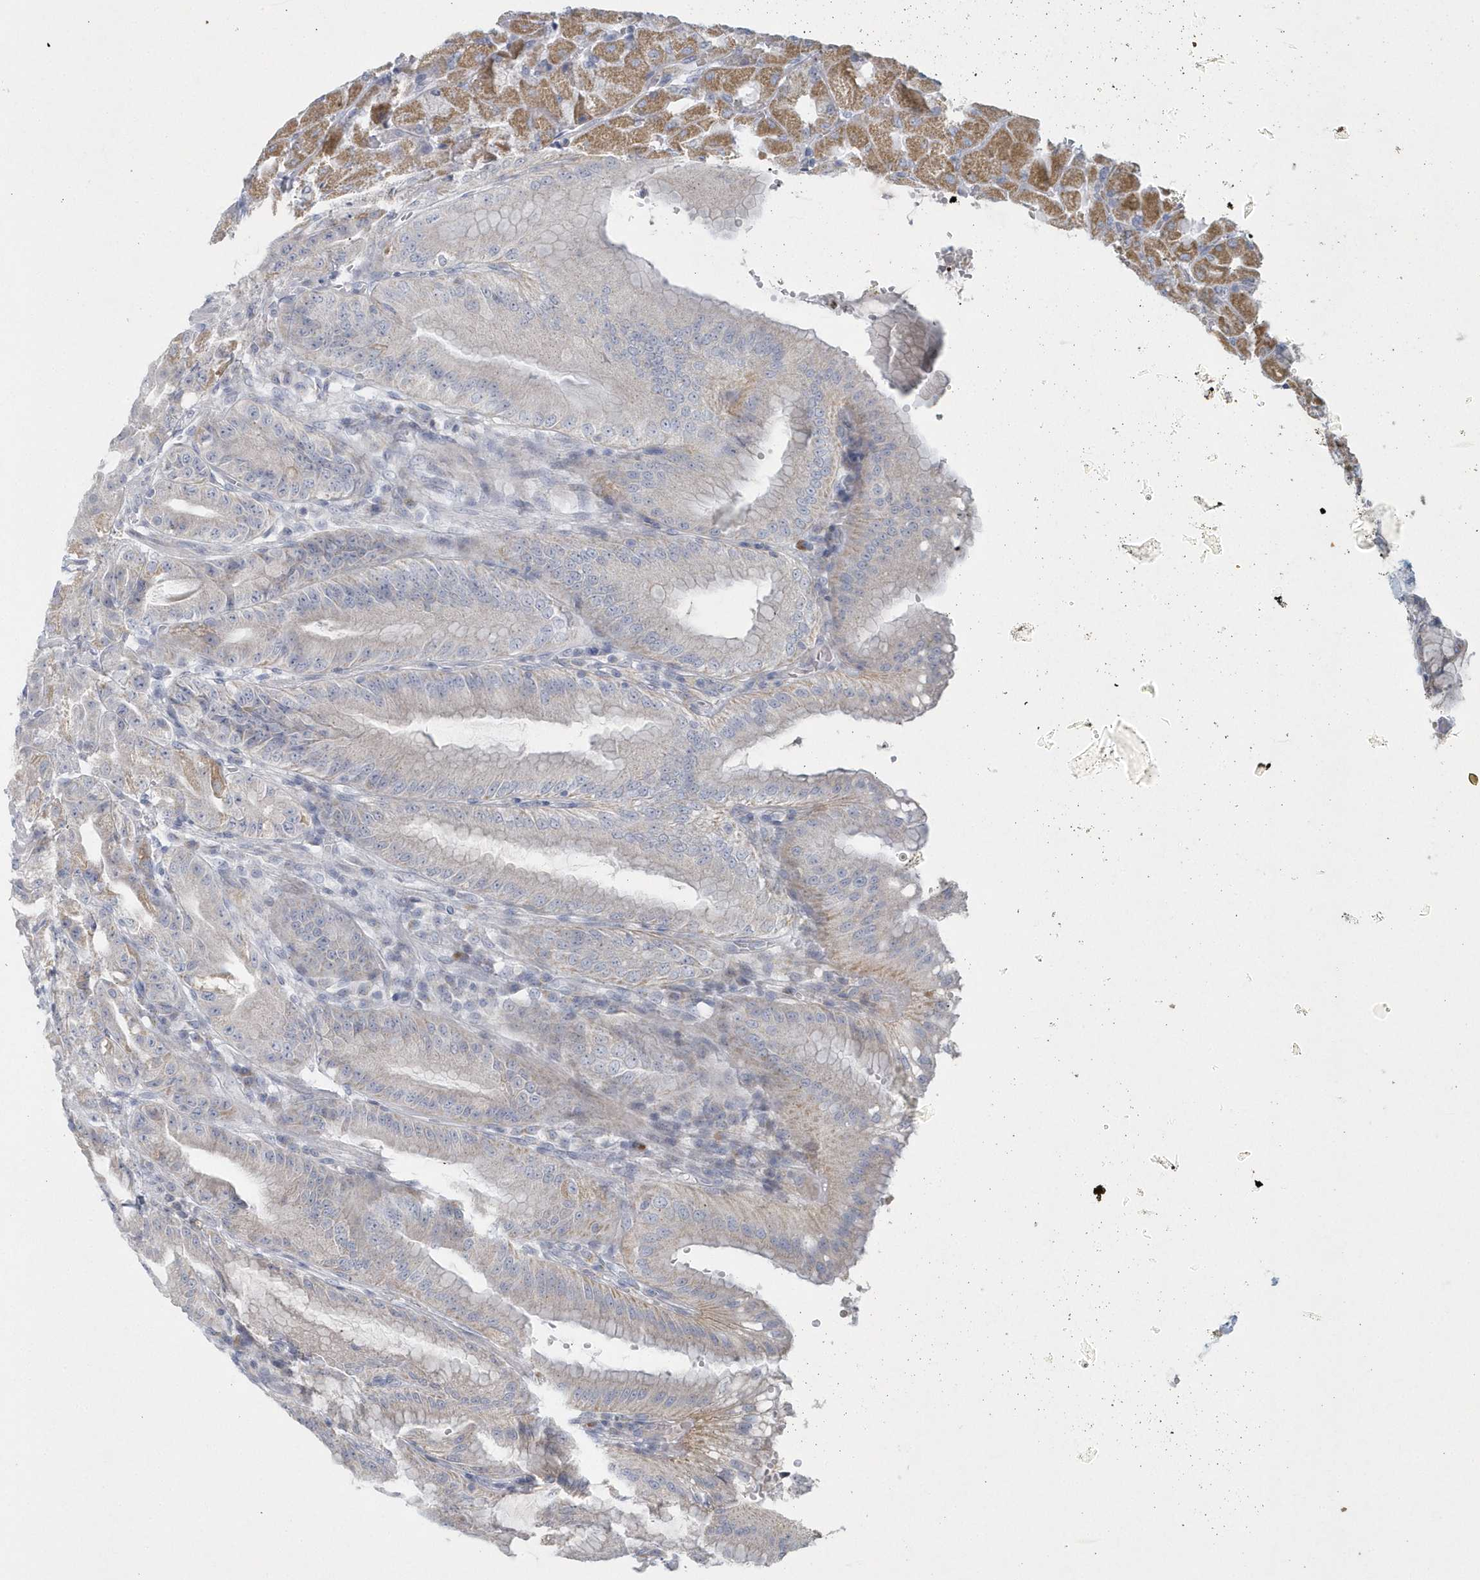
{"staining": {"intensity": "moderate", "quantity": "<25%", "location": "cytoplasmic/membranous"}, "tissue": "stomach", "cell_type": "Glandular cells", "image_type": "normal", "snomed": [{"axis": "morphology", "description": "Normal tissue, NOS"}, {"axis": "topography", "description": "Stomach, upper"}, {"axis": "topography", "description": "Stomach, lower"}], "caption": "The histopathology image reveals immunohistochemical staining of benign stomach. There is moderate cytoplasmic/membranous positivity is identified in approximately <25% of glandular cells. The staining was performed using DAB (3,3'-diaminobenzidine) to visualize the protein expression in brown, while the nuclei were stained in blue with hematoxylin (Magnification: 20x).", "gene": "NIPAL1", "patient": {"sex": "male", "age": 71}}